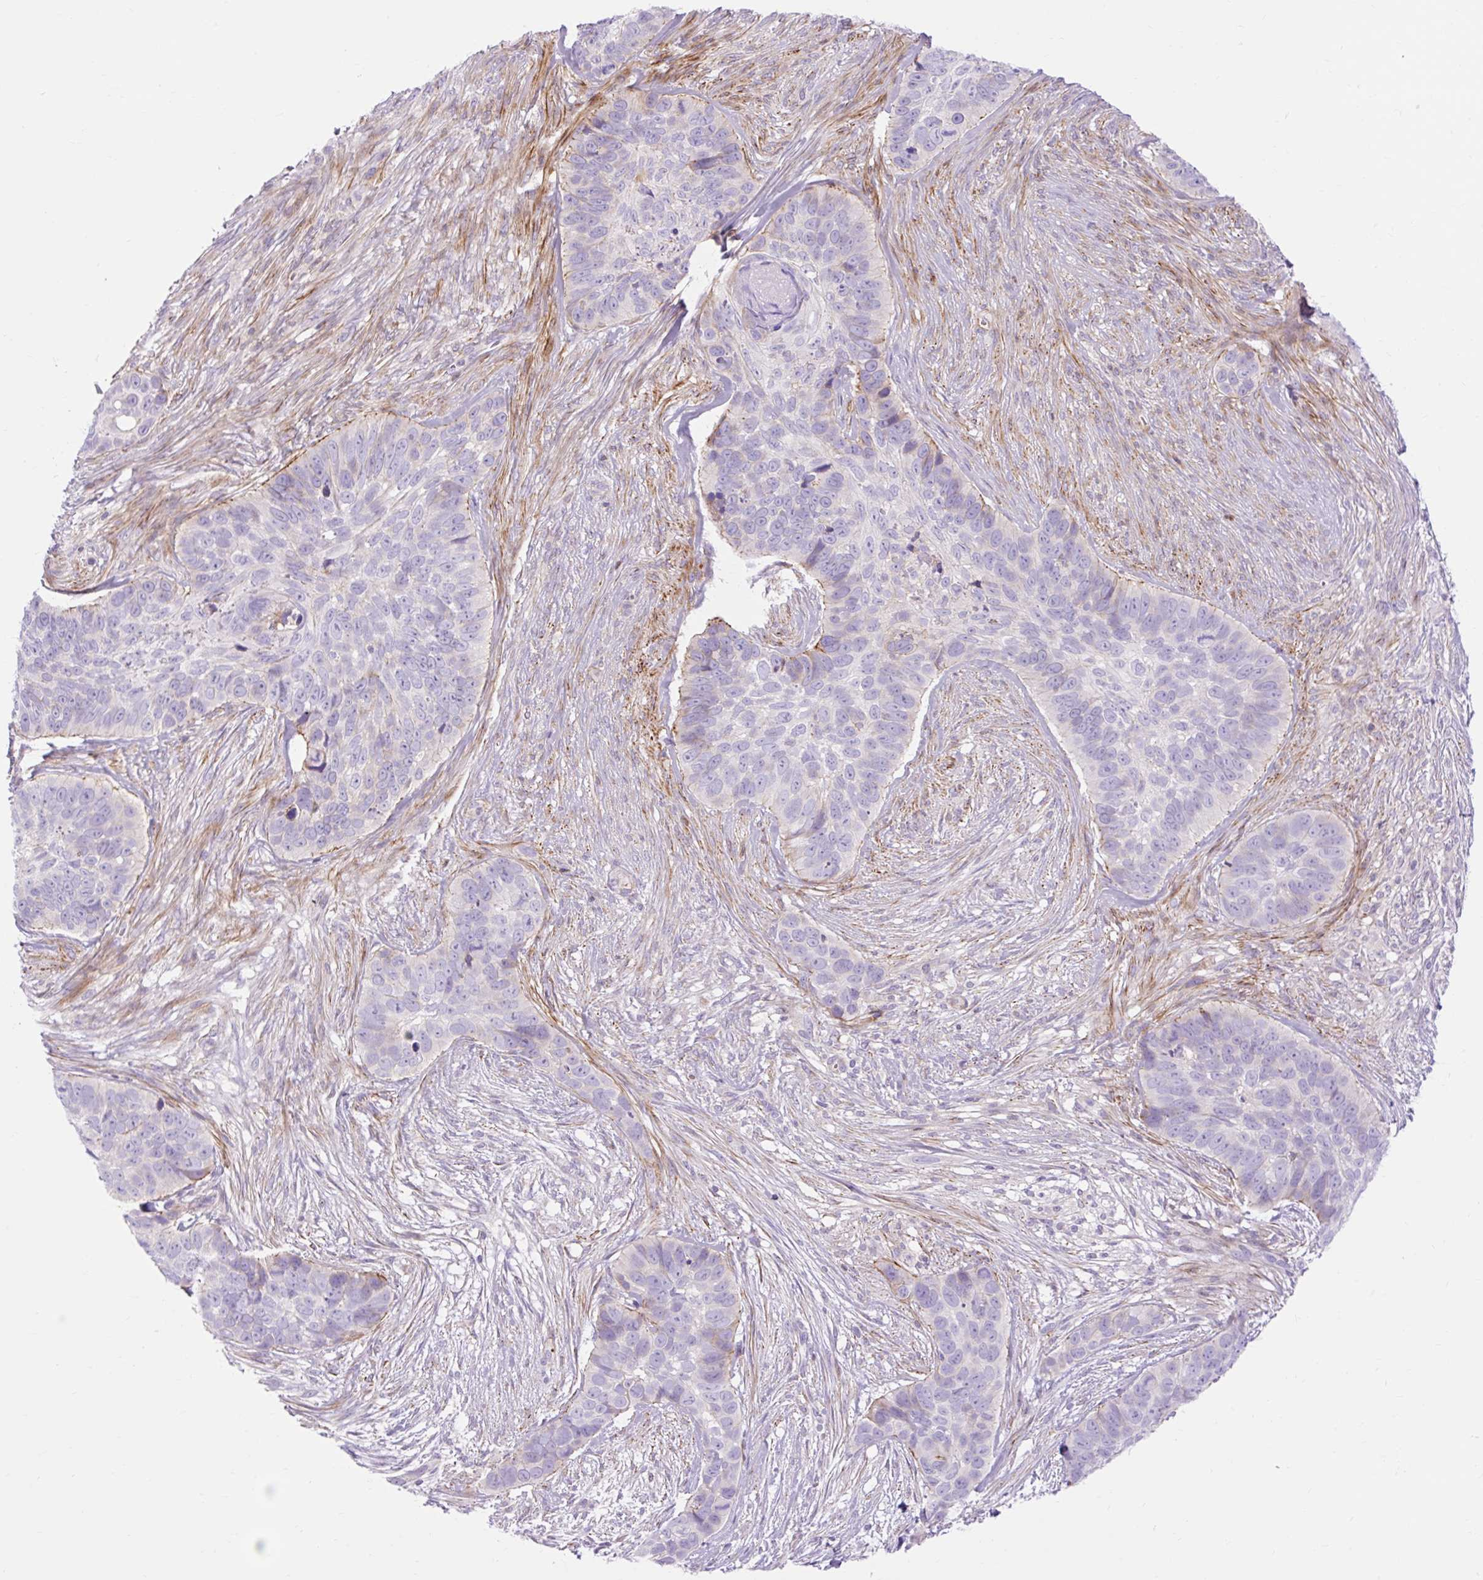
{"staining": {"intensity": "negative", "quantity": "none", "location": "none"}, "tissue": "skin cancer", "cell_type": "Tumor cells", "image_type": "cancer", "snomed": [{"axis": "morphology", "description": "Basal cell carcinoma"}, {"axis": "topography", "description": "Skin"}], "caption": "Photomicrograph shows no protein staining in tumor cells of skin basal cell carcinoma tissue.", "gene": "CORO7-PAM16", "patient": {"sex": "female", "age": 82}}